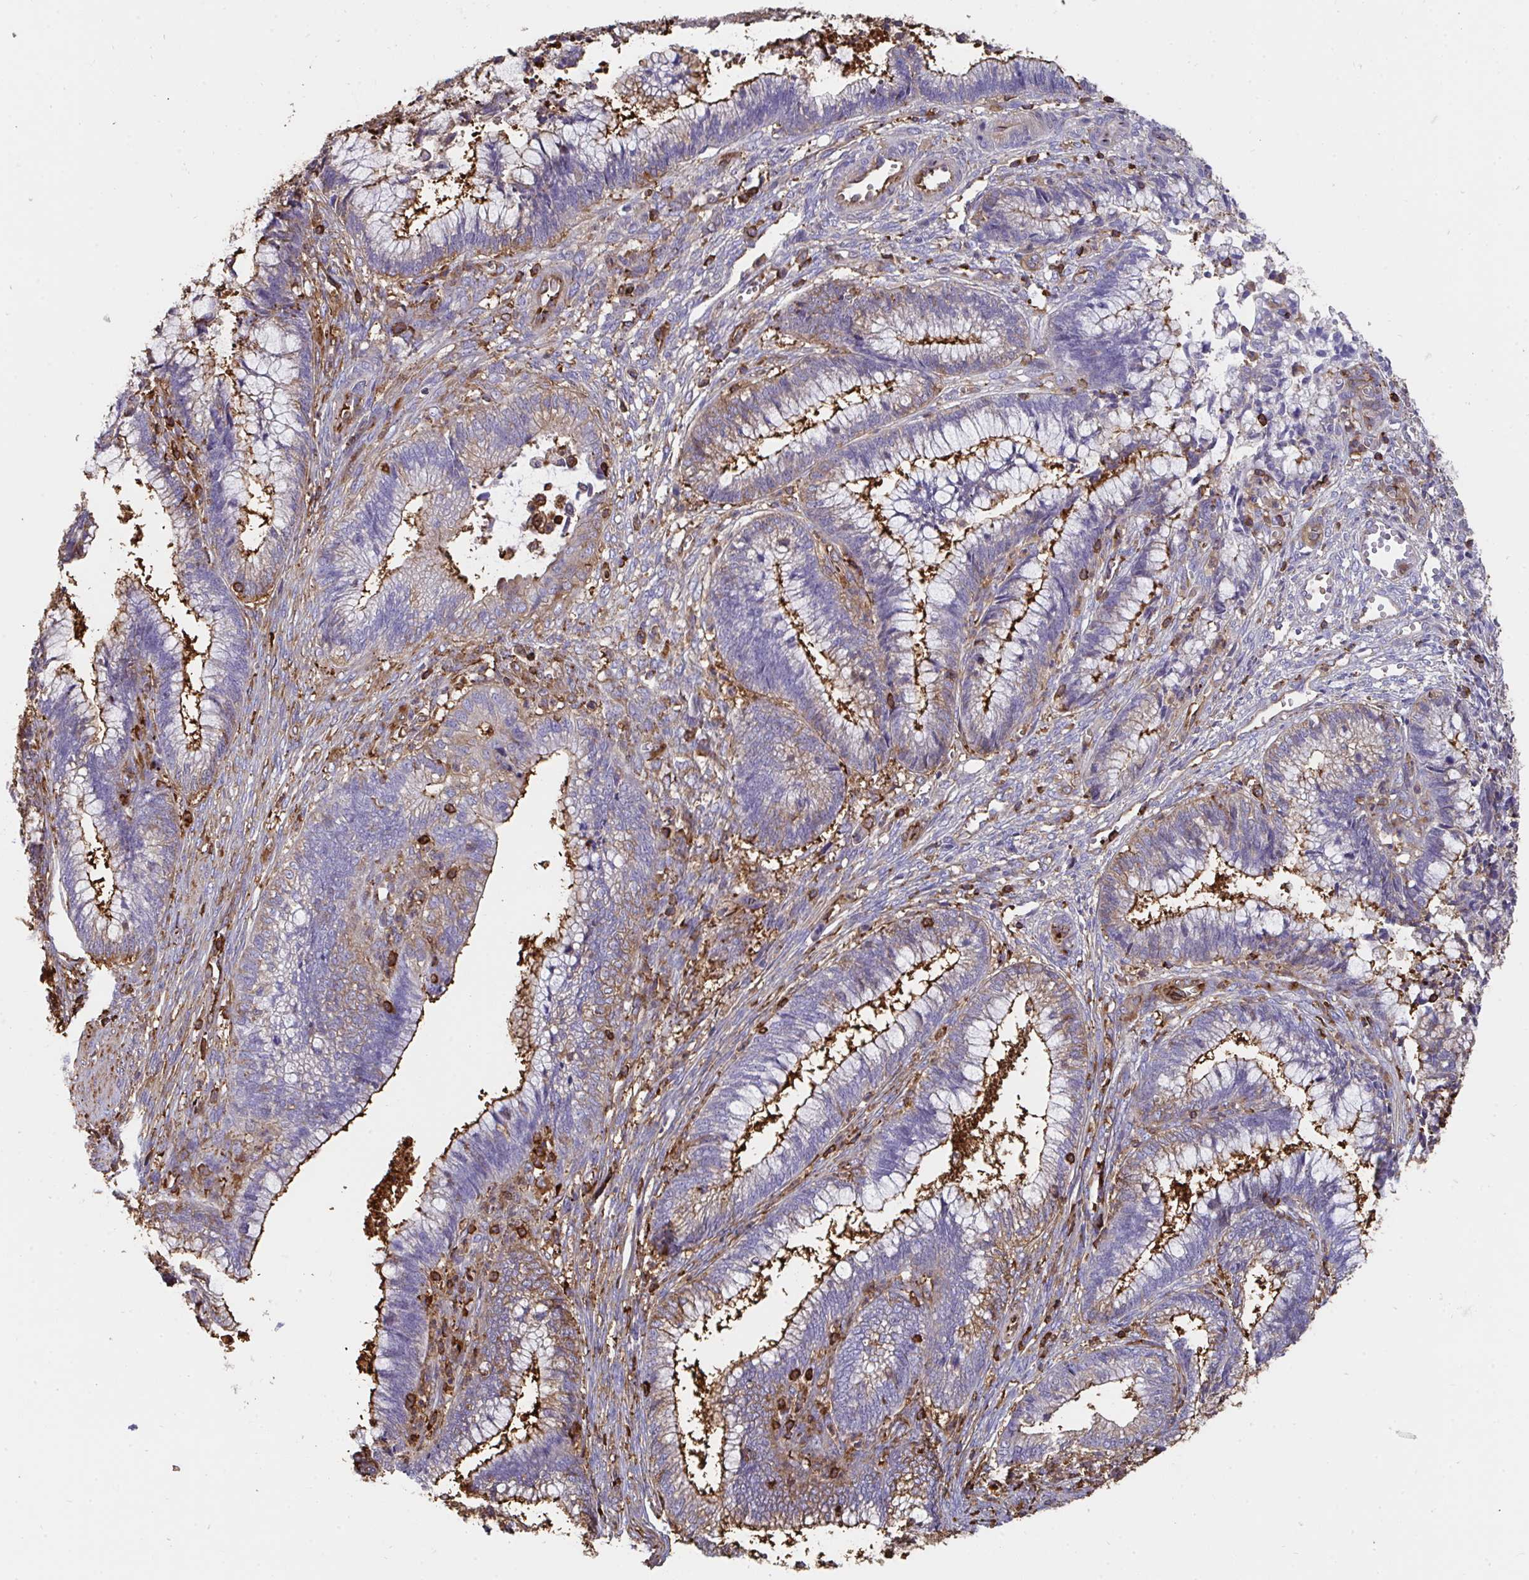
{"staining": {"intensity": "strong", "quantity": "25%-75%", "location": "cytoplasmic/membranous"}, "tissue": "cervical cancer", "cell_type": "Tumor cells", "image_type": "cancer", "snomed": [{"axis": "morphology", "description": "Adenocarcinoma, NOS"}, {"axis": "topography", "description": "Cervix"}], "caption": "The photomicrograph demonstrates staining of cervical cancer, revealing strong cytoplasmic/membranous protein staining (brown color) within tumor cells. The staining was performed using DAB, with brown indicating positive protein expression. Nuclei are stained blue with hematoxylin.", "gene": "CFL1", "patient": {"sex": "female", "age": 44}}